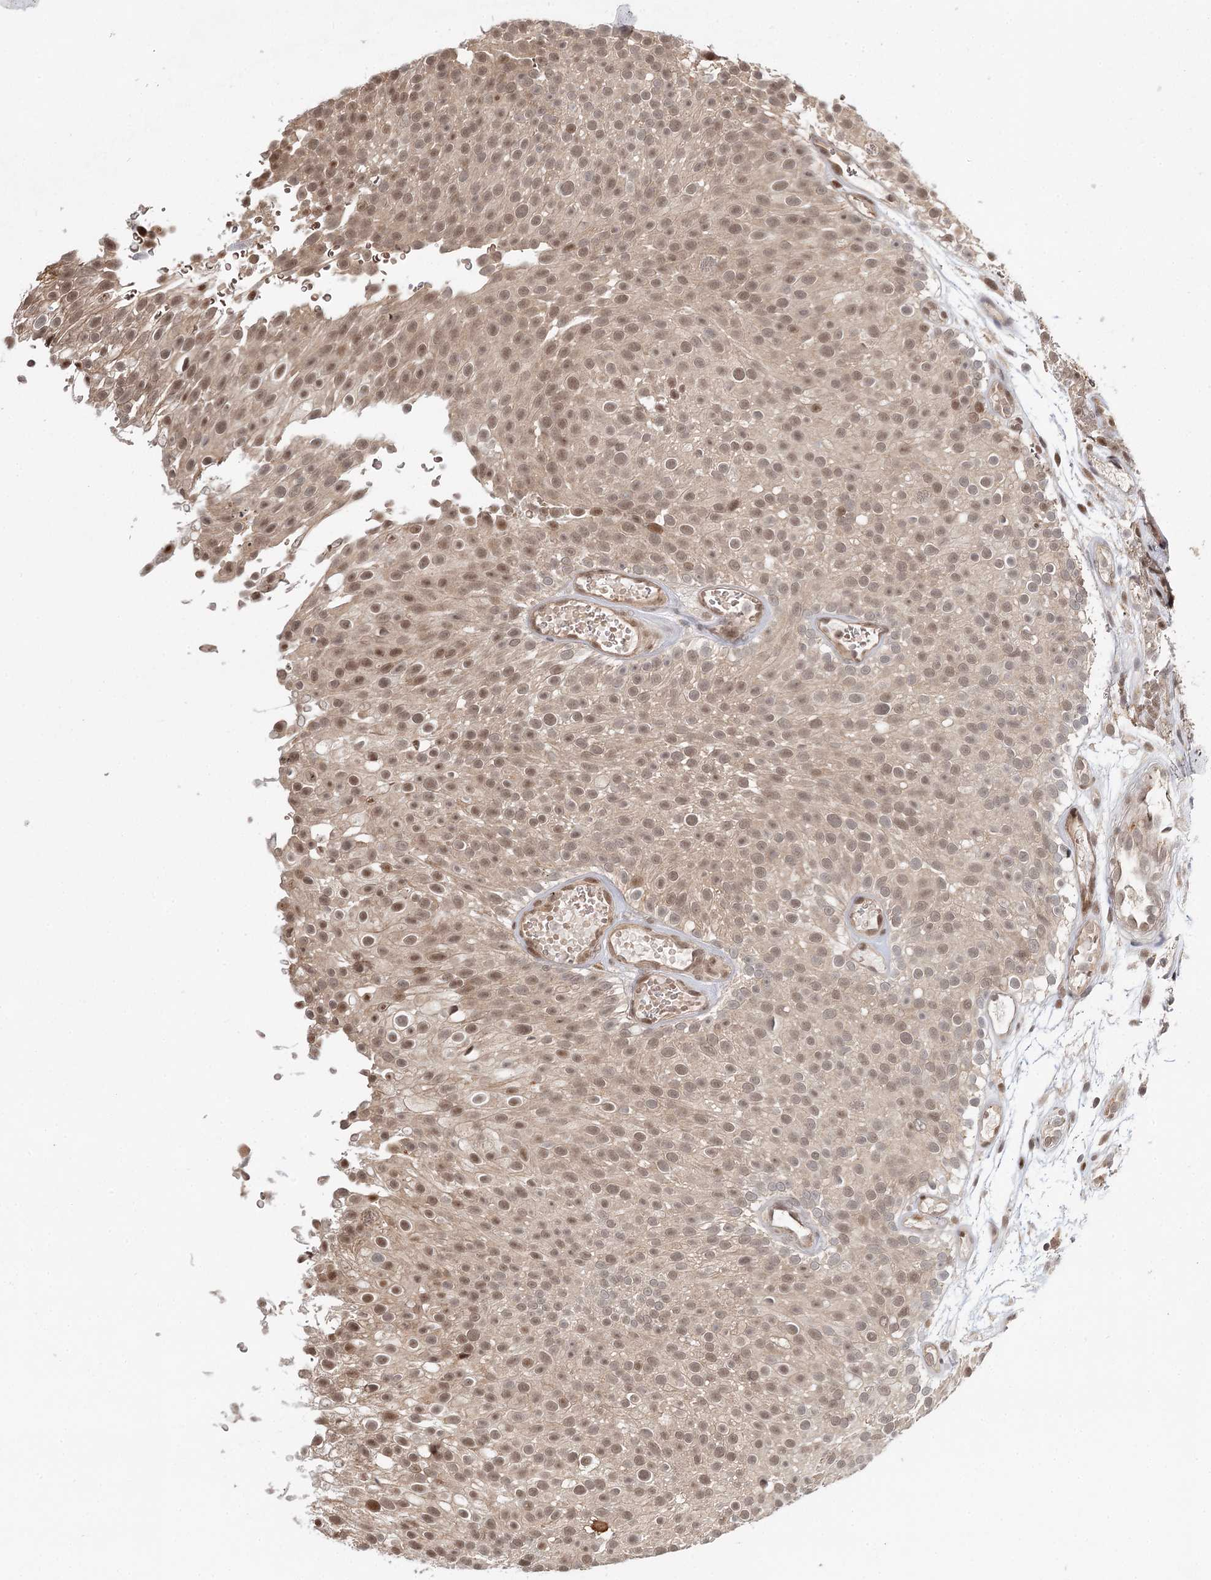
{"staining": {"intensity": "moderate", "quantity": ">75%", "location": "nuclear"}, "tissue": "urothelial cancer", "cell_type": "Tumor cells", "image_type": "cancer", "snomed": [{"axis": "morphology", "description": "Urothelial carcinoma, Low grade"}, {"axis": "topography", "description": "Urinary bladder"}], "caption": "IHC staining of urothelial carcinoma (low-grade), which shows medium levels of moderate nuclear staining in approximately >75% of tumor cells indicating moderate nuclear protein staining. The staining was performed using DAB (brown) for protein detection and nuclei were counterstained in hematoxylin (blue).", "gene": "N6AMT1", "patient": {"sex": "male", "age": 78}}